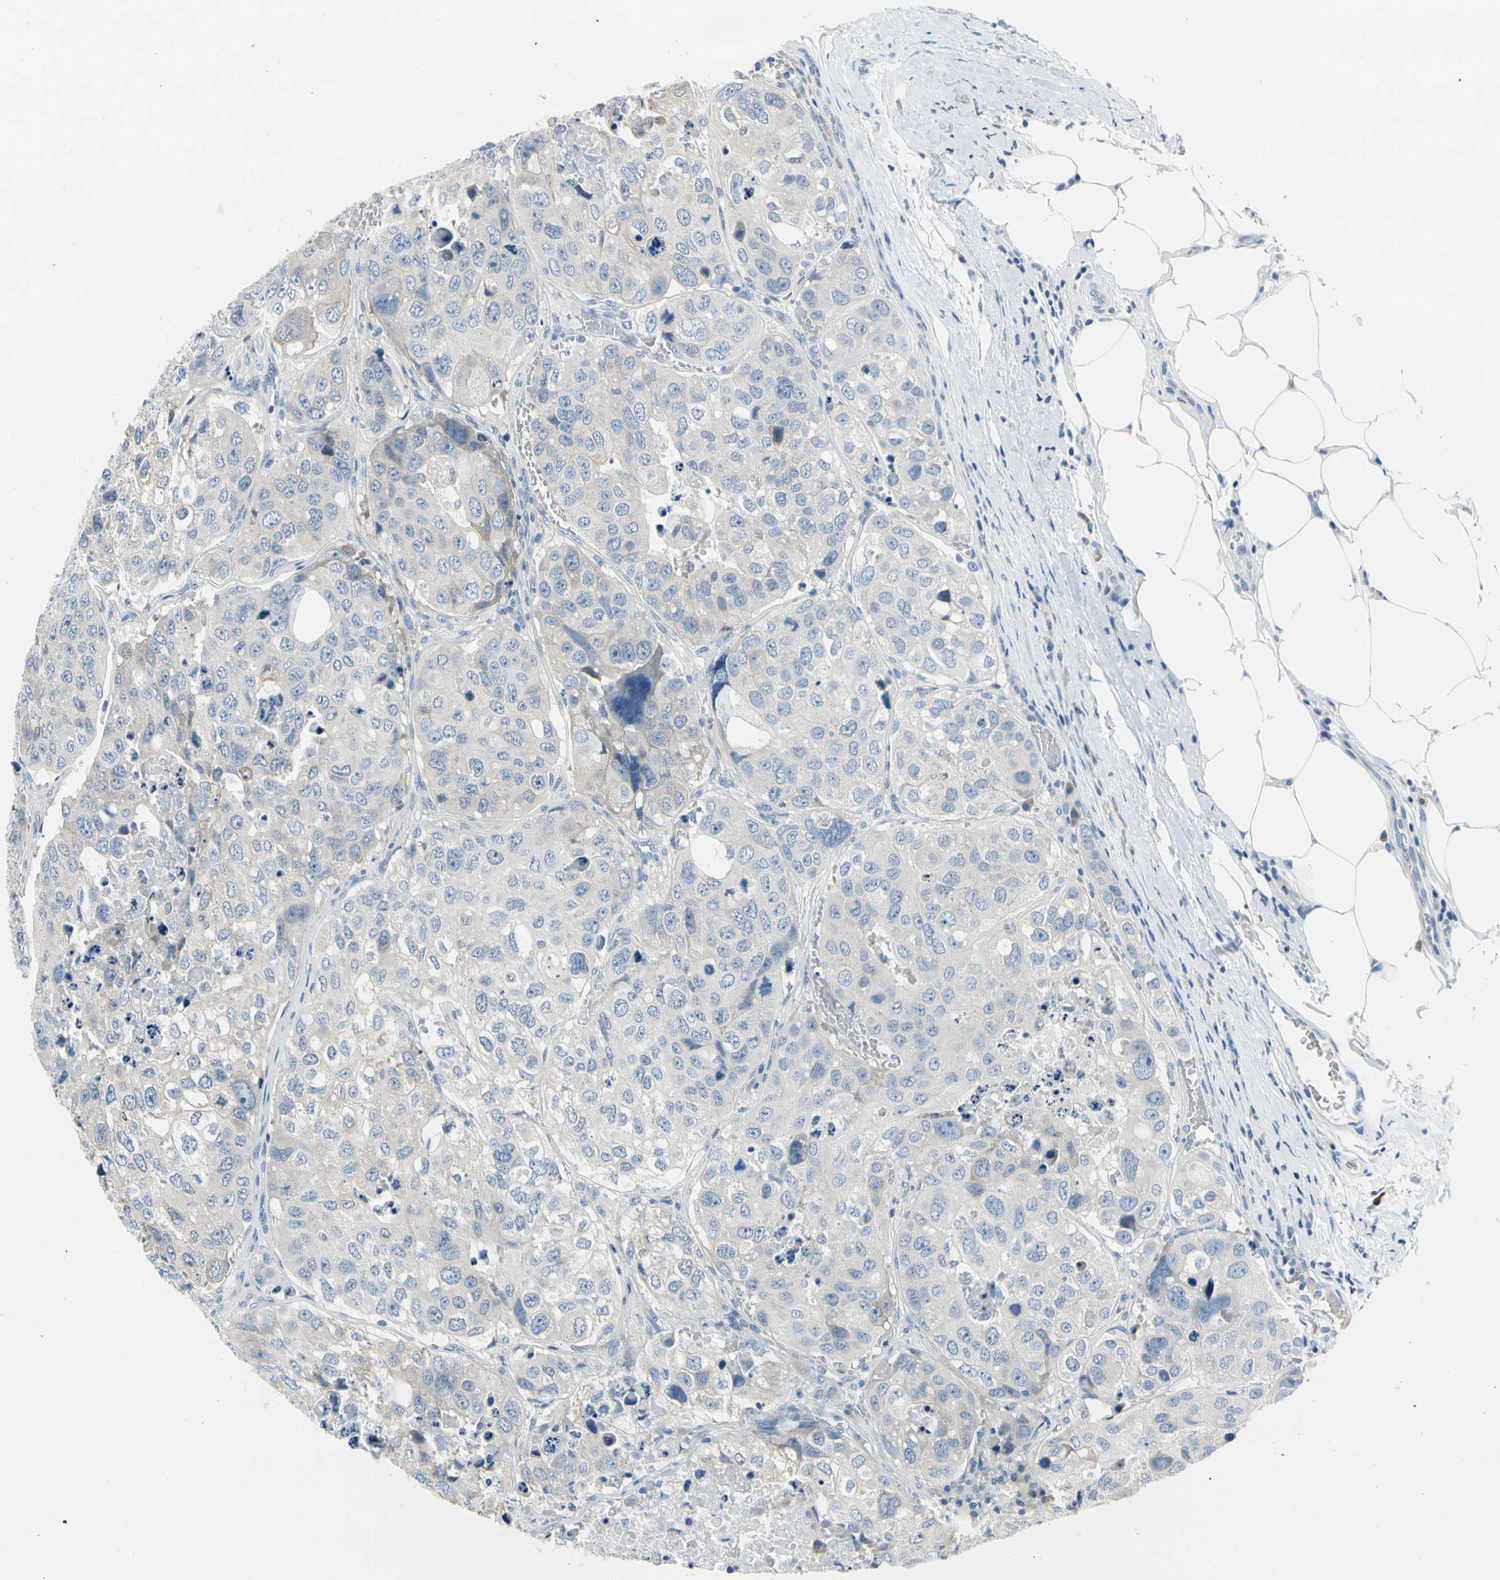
{"staining": {"intensity": "negative", "quantity": "none", "location": "none"}, "tissue": "urothelial cancer", "cell_type": "Tumor cells", "image_type": "cancer", "snomed": [{"axis": "morphology", "description": "Urothelial carcinoma, High grade"}, {"axis": "topography", "description": "Lymph node"}, {"axis": "topography", "description": "Urinary bladder"}], "caption": "Tumor cells are negative for protein expression in human urothelial cancer.", "gene": "FCER2", "patient": {"sex": "male", "age": 51}}